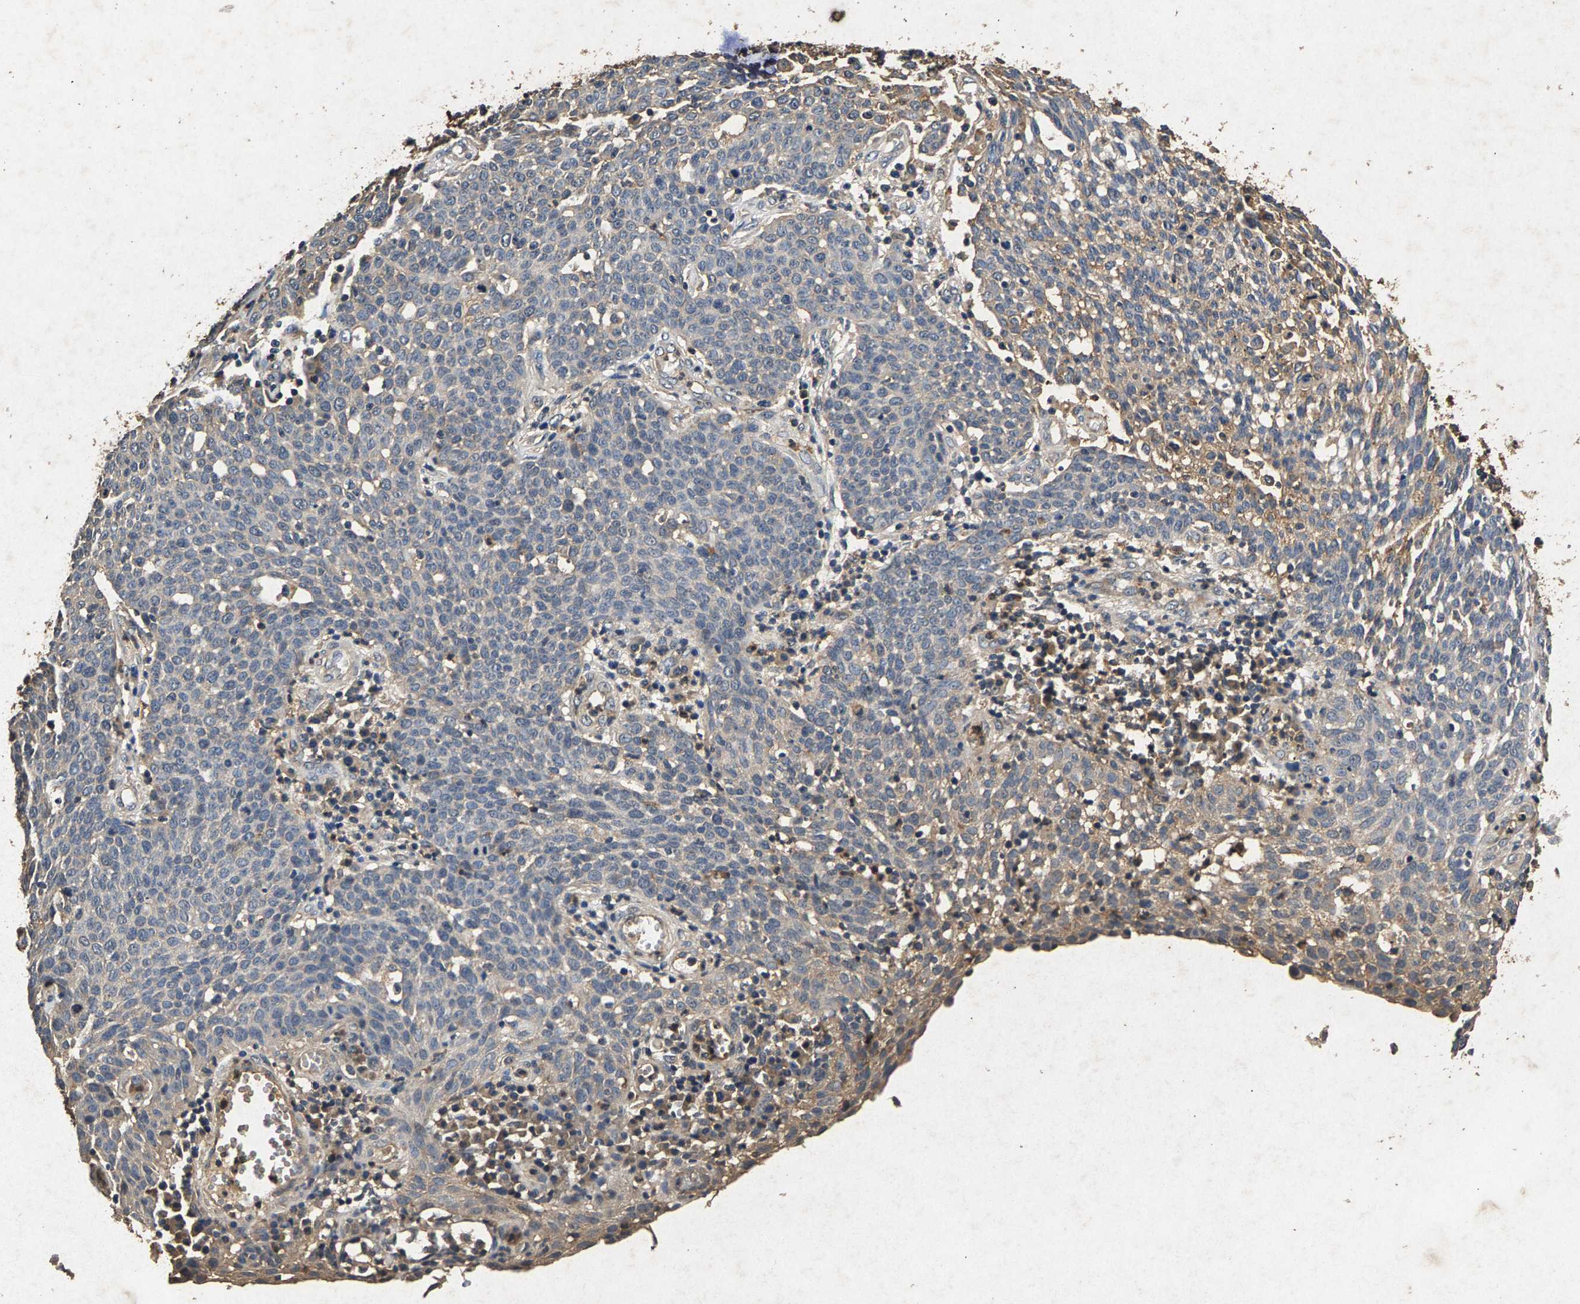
{"staining": {"intensity": "weak", "quantity": "<25%", "location": "cytoplasmic/membranous"}, "tissue": "cervical cancer", "cell_type": "Tumor cells", "image_type": "cancer", "snomed": [{"axis": "morphology", "description": "Squamous cell carcinoma, NOS"}, {"axis": "topography", "description": "Cervix"}], "caption": "Cervical cancer (squamous cell carcinoma) stained for a protein using immunohistochemistry (IHC) exhibits no staining tumor cells.", "gene": "PPP1CC", "patient": {"sex": "female", "age": 34}}